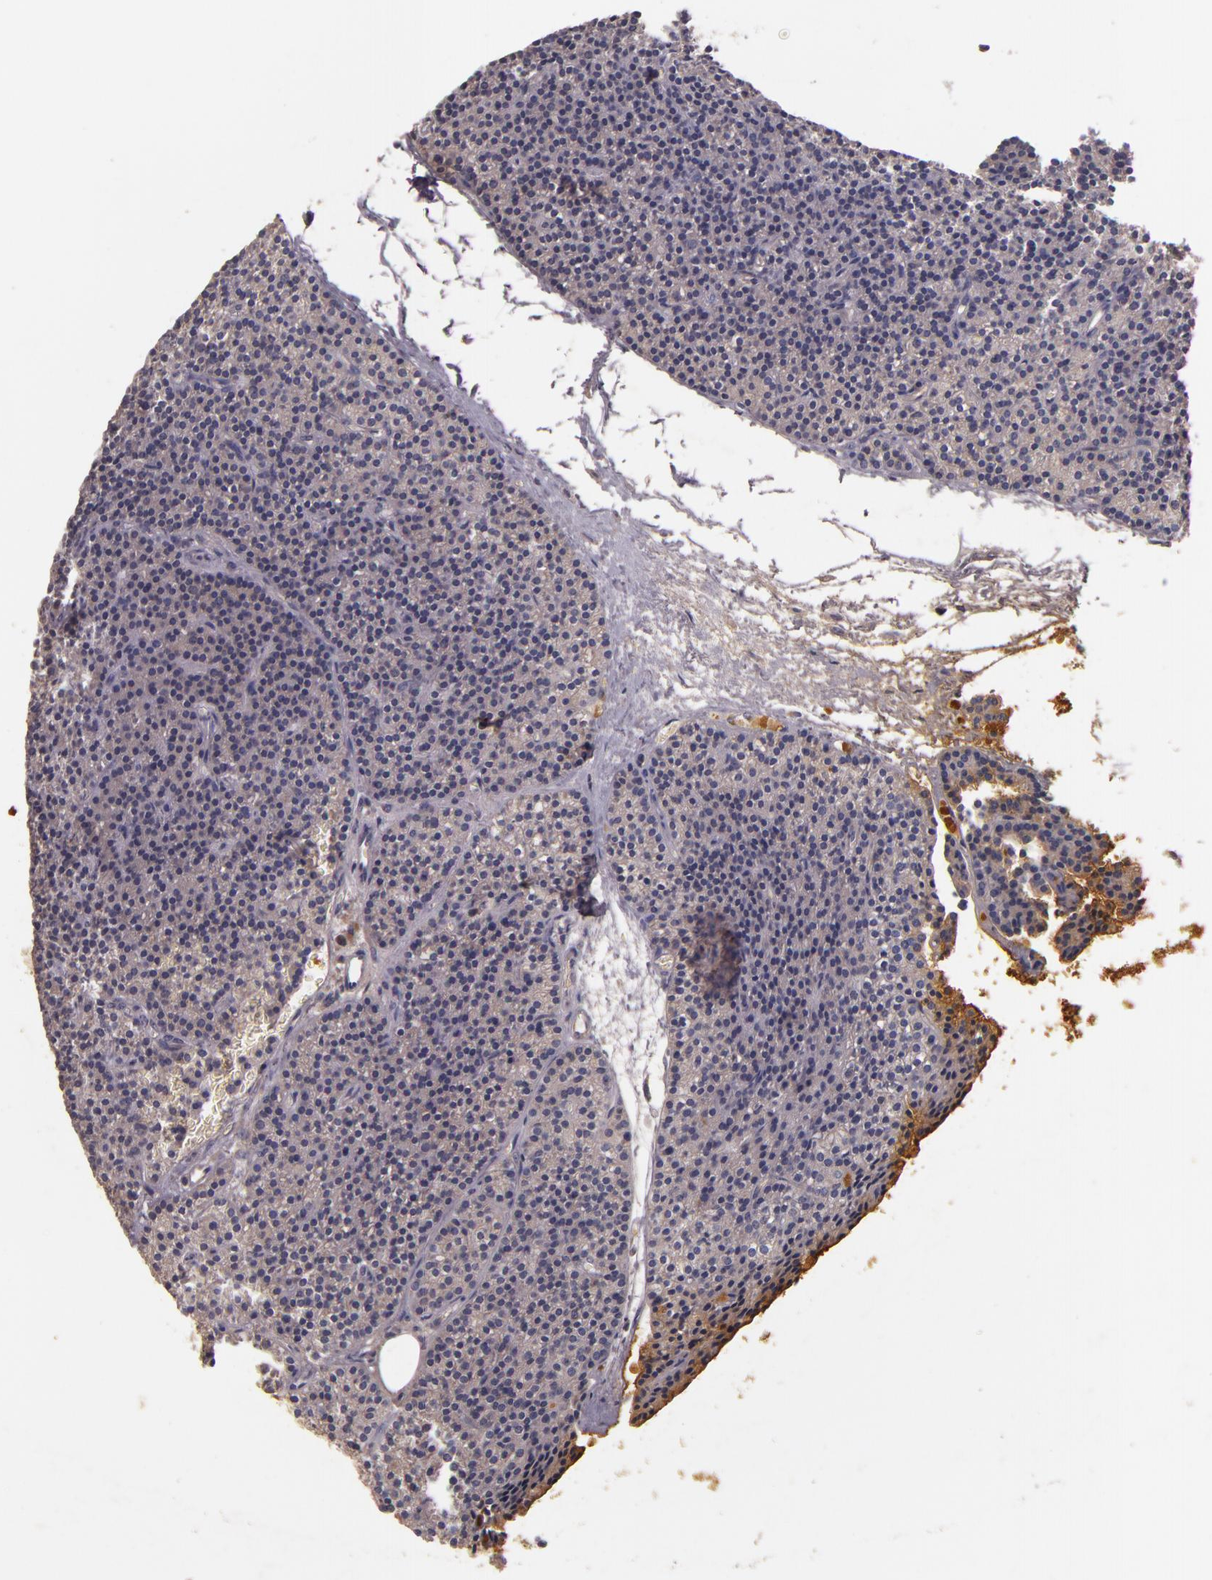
{"staining": {"intensity": "negative", "quantity": "none", "location": "none"}, "tissue": "parathyroid gland", "cell_type": "Glandular cells", "image_type": "normal", "snomed": [{"axis": "morphology", "description": "Normal tissue, NOS"}, {"axis": "topography", "description": "Parathyroid gland"}], "caption": "There is no significant staining in glandular cells of parathyroid gland.", "gene": "TFF1", "patient": {"sex": "male", "age": 57}}